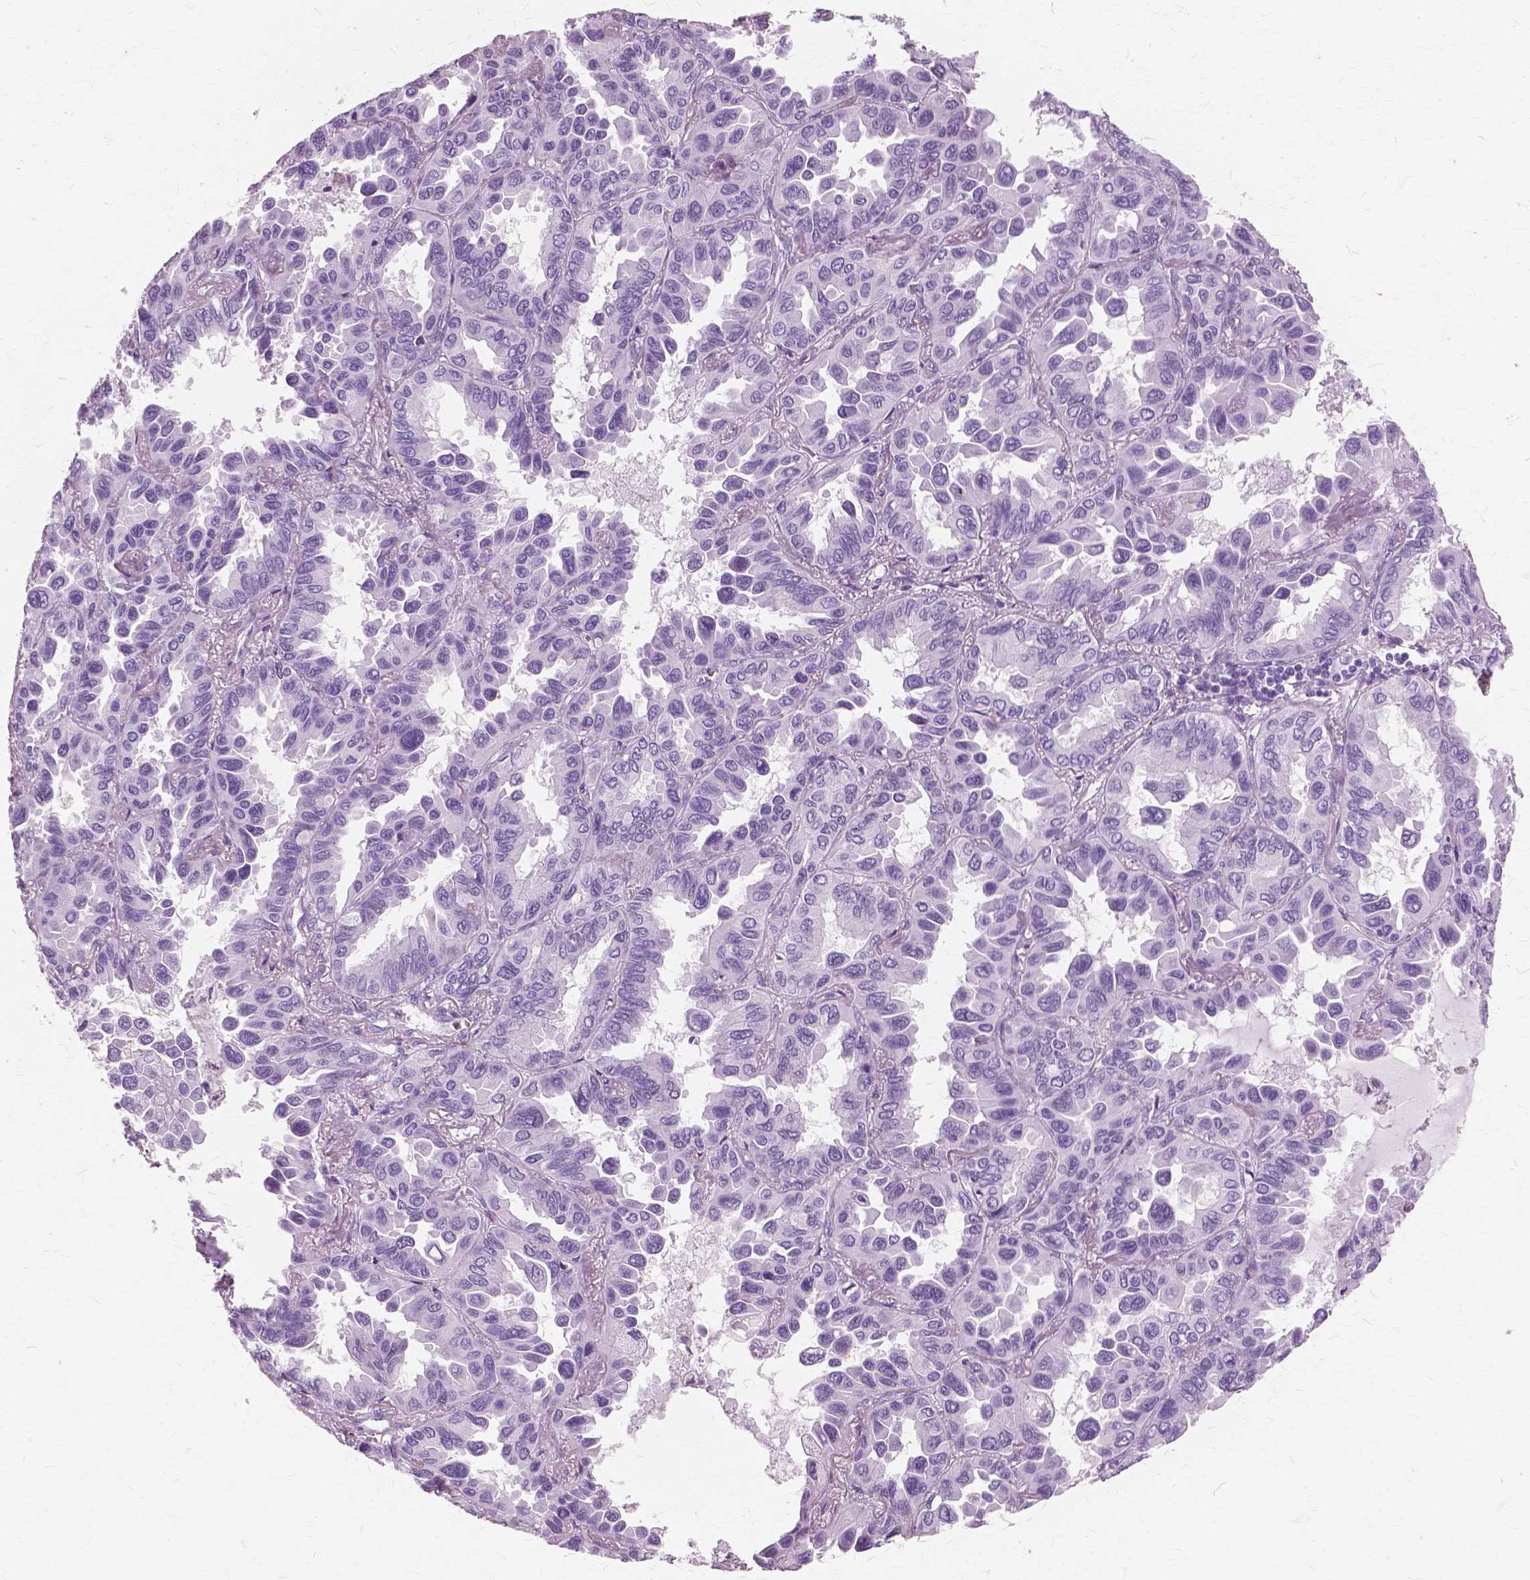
{"staining": {"intensity": "negative", "quantity": "none", "location": "none"}, "tissue": "lung cancer", "cell_type": "Tumor cells", "image_type": "cancer", "snomed": [{"axis": "morphology", "description": "Adenocarcinoma, NOS"}, {"axis": "topography", "description": "Lung"}], "caption": "Immunohistochemical staining of lung cancer reveals no significant positivity in tumor cells.", "gene": "SFTPD", "patient": {"sex": "male", "age": 64}}